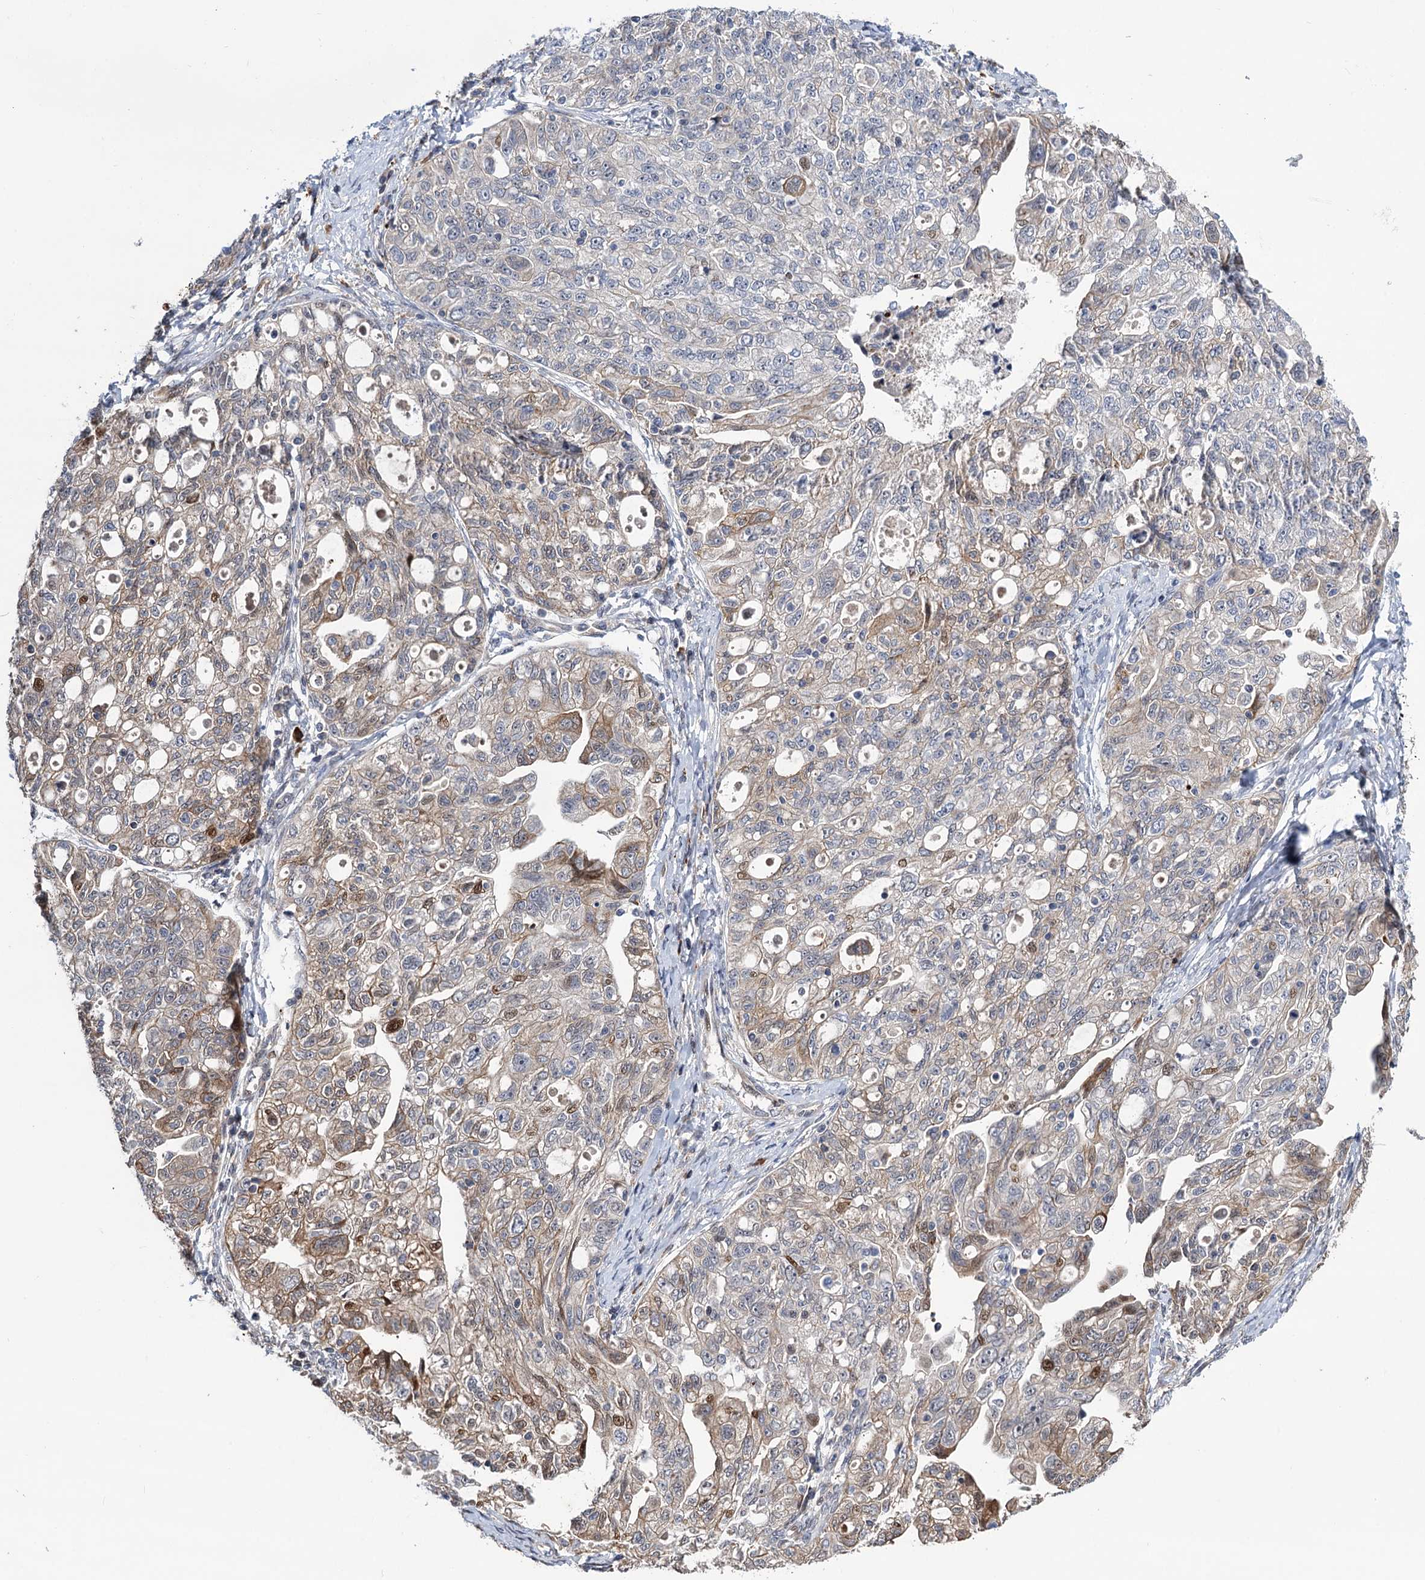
{"staining": {"intensity": "moderate", "quantity": "<25%", "location": "cytoplasmic/membranous,nuclear"}, "tissue": "ovarian cancer", "cell_type": "Tumor cells", "image_type": "cancer", "snomed": [{"axis": "morphology", "description": "Carcinoma, NOS"}, {"axis": "morphology", "description": "Cystadenocarcinoma, serous, NOS"}, {"axis": "topography", "description": "Ovary"}], "caption": "DAB immunohistochemical staining of ovarian cancer (carcinoma) exhibits moderate cytoplasmic/membranous and nuclear protein staining in approximately <25% of tumor cells.", "gene": "UBR1", "patient": {"sex": "female", "age": 69}}